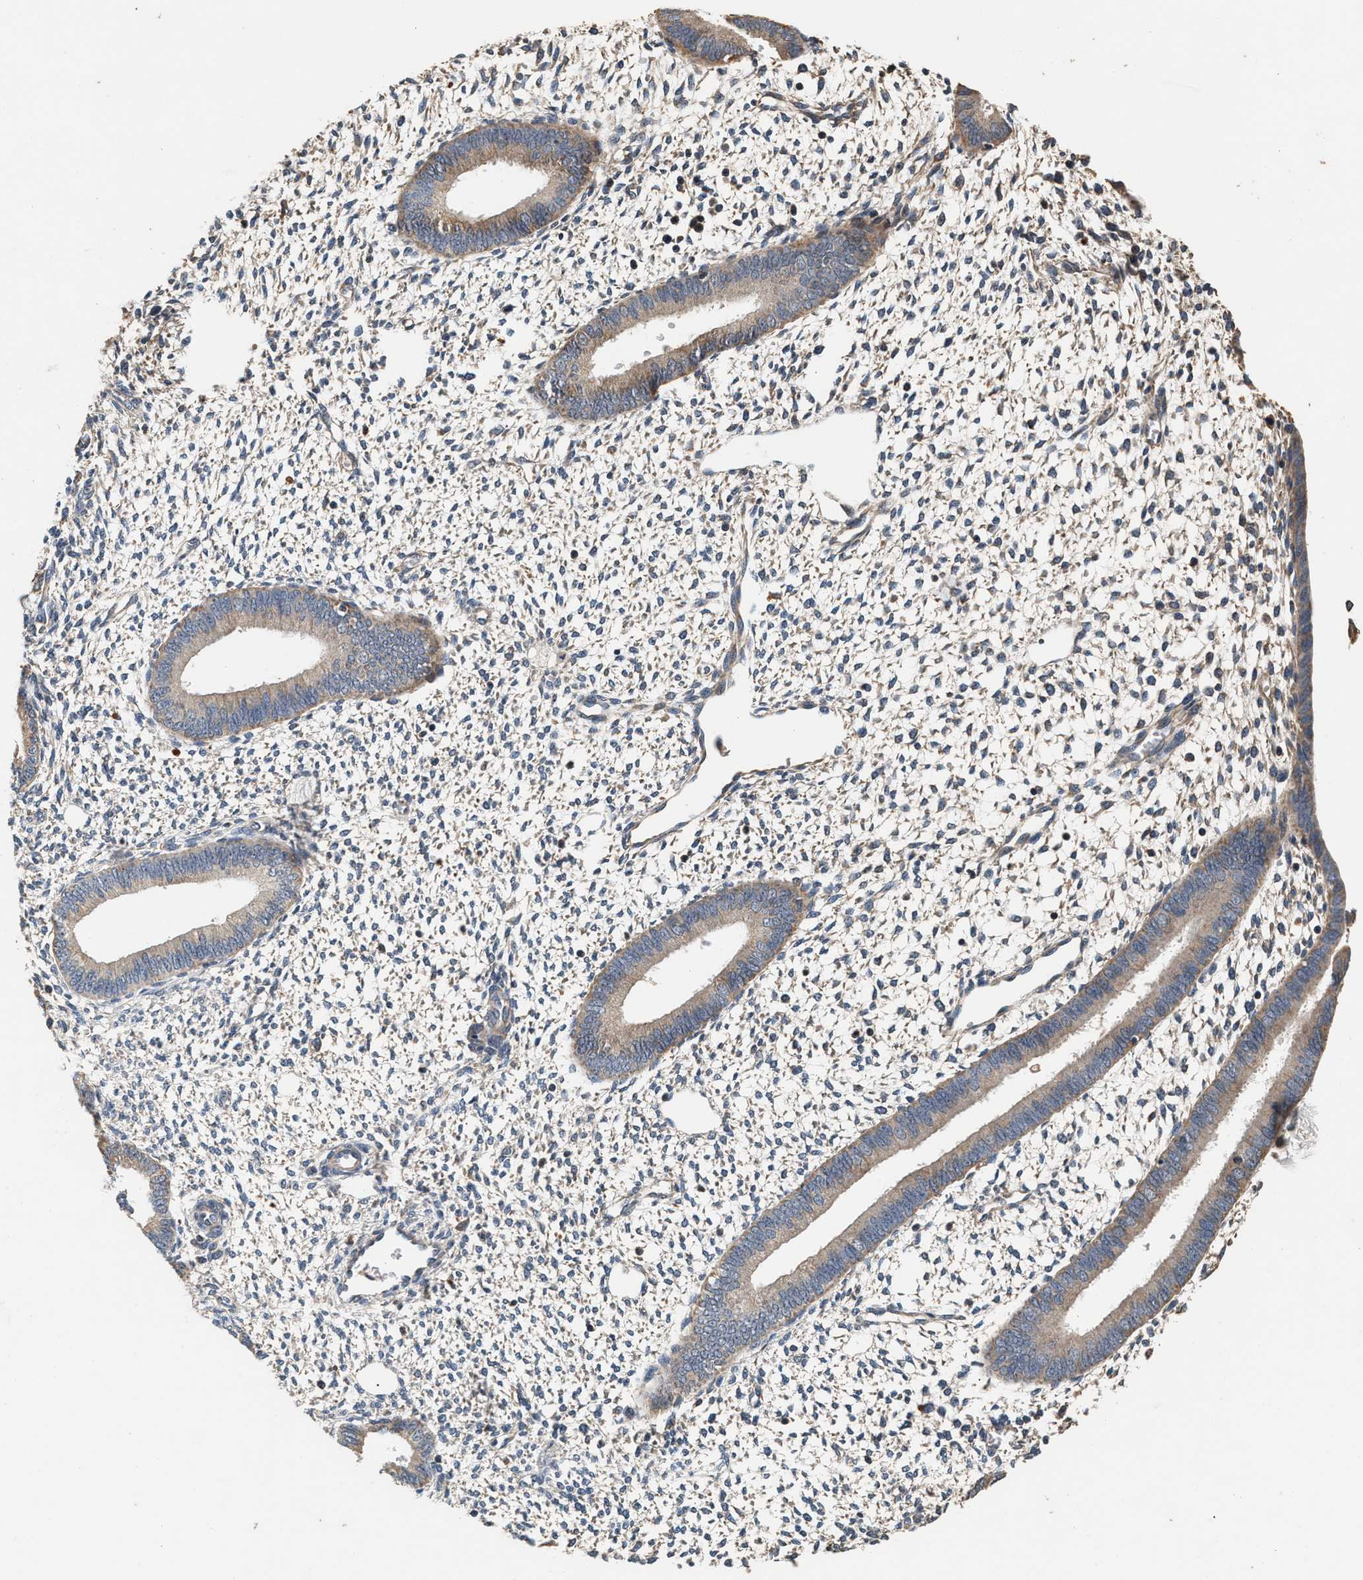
{"staining": {"intensity": "weak", "quantity": "<25%", "location": "cytoplasmic/membranous"}, "tissue": "endometrium", "cell_type": "Cells in endometrial stroma", "image_type": "normal", "snomed": [{"axis": "morphology", "description": "Normal tissue, NOS"}, {"axis": "topography", "description": "Endometrium"}], "caption": "High power microscopy photomicrograph of an IHC image of unremarkable endometrium, revealing no significant positivity in cells in endometrial stroma. The staining is performed using DAB (3,3'-diaminobenzidine) brown chromogen with nuclei counter-stained in using hematoxylin.", "gene": "PTGR3", "patient": {"sex": "female", "age": 46}}